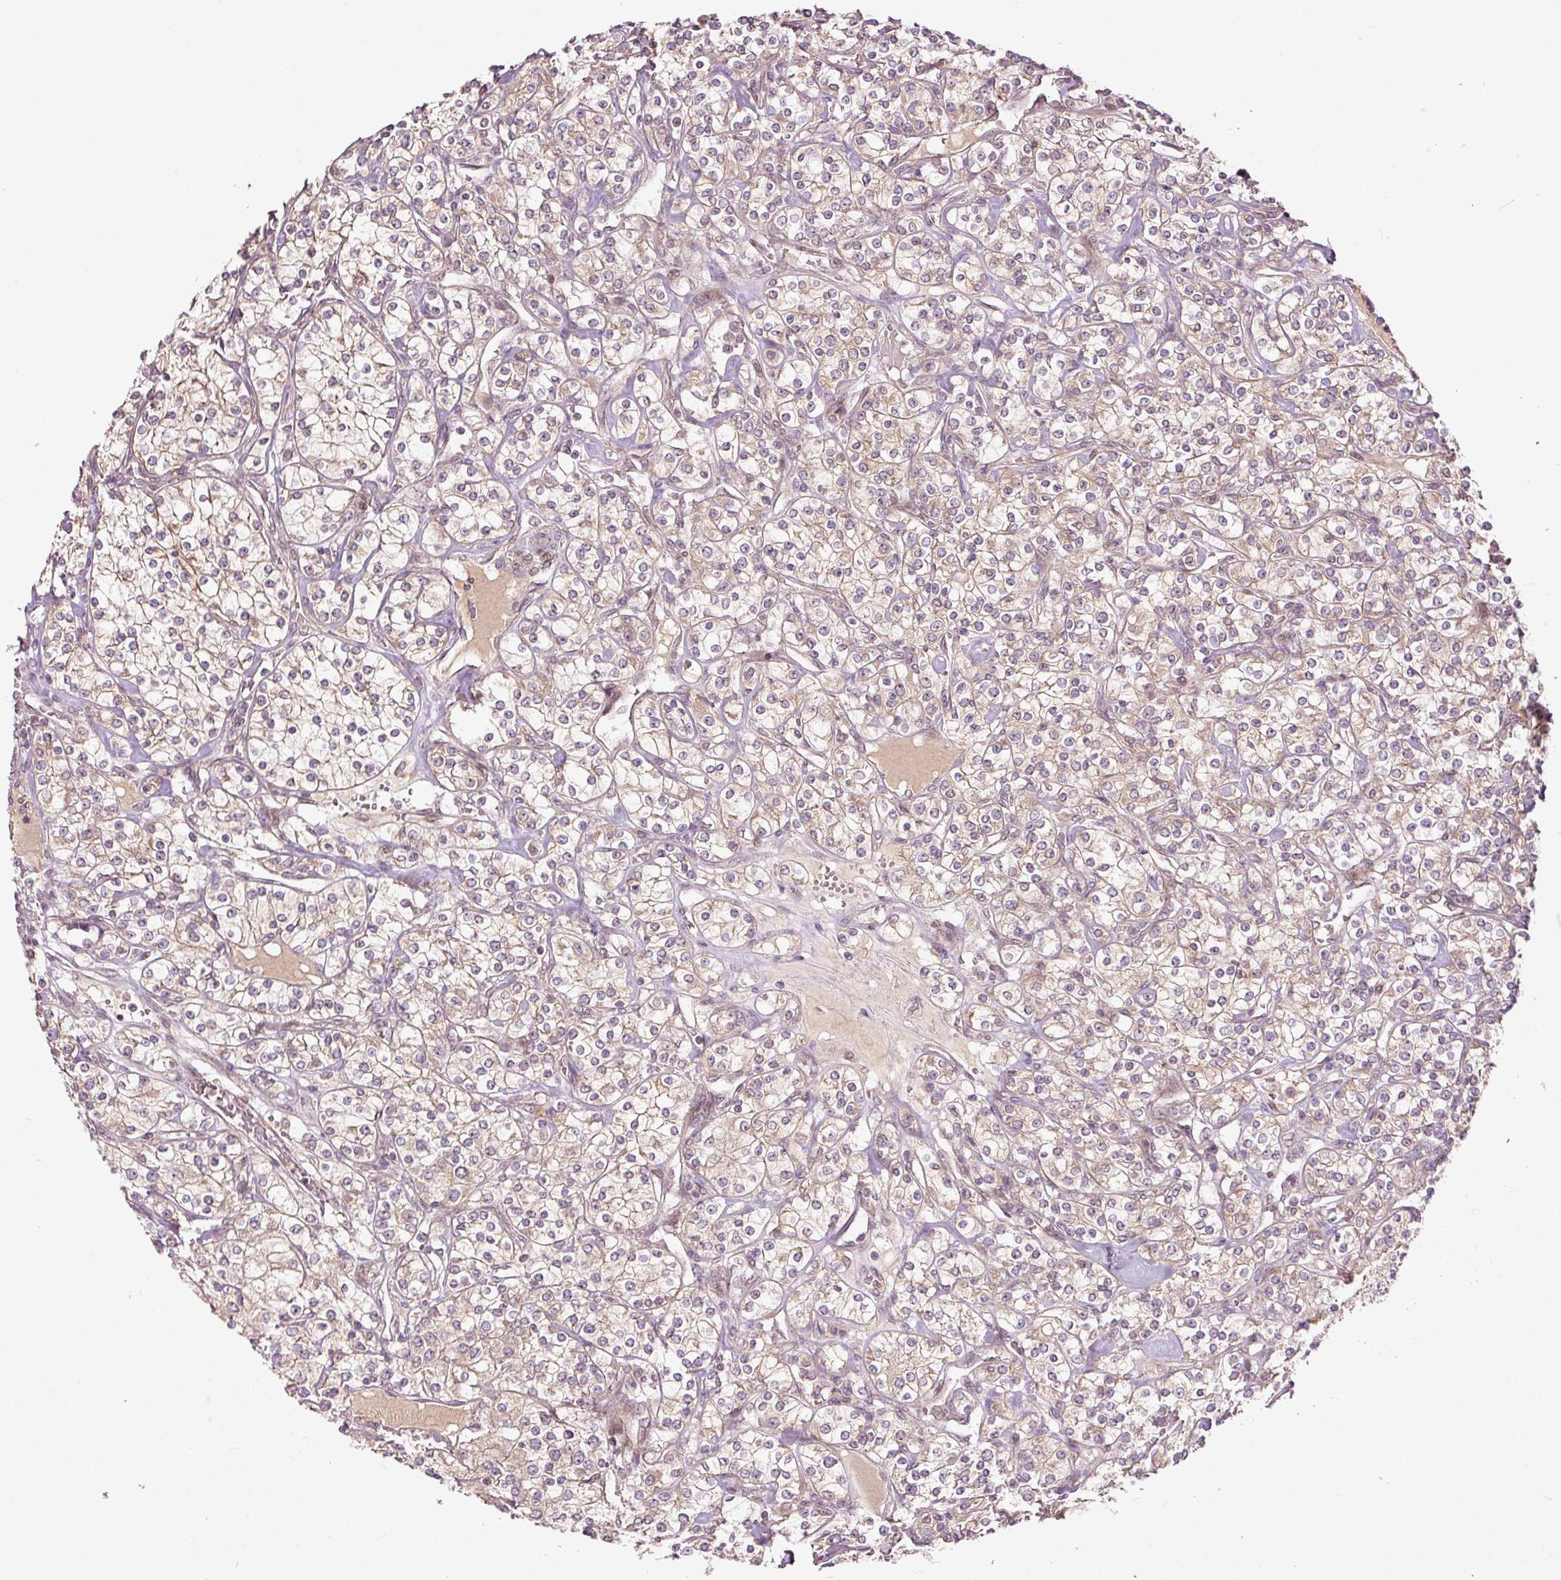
{"staining": {"intensity": "weak", "quantity": "<25%", "location": "cytoplasmic/membranous"}, "tissue": "renal cancer", "cell_type": "Tumor cells", "image_type": "cancer", "snomed": [{"axis": "morphology", "description": "Adenocarcinoma, NOS"}, {"axis": "topography", "description": "Kidney"}], "caption": "Immunohistochemical staining of human renal cancer reveals no significant positivity in tumor cells. The staining was performed using DAB to visualize the protein expression in brown, while the nuclei were stained in blue with hematoxylin (Magnification: 20x).", "gene": "PCDHB1", "patient": {"sex": "male", "age": 77}}